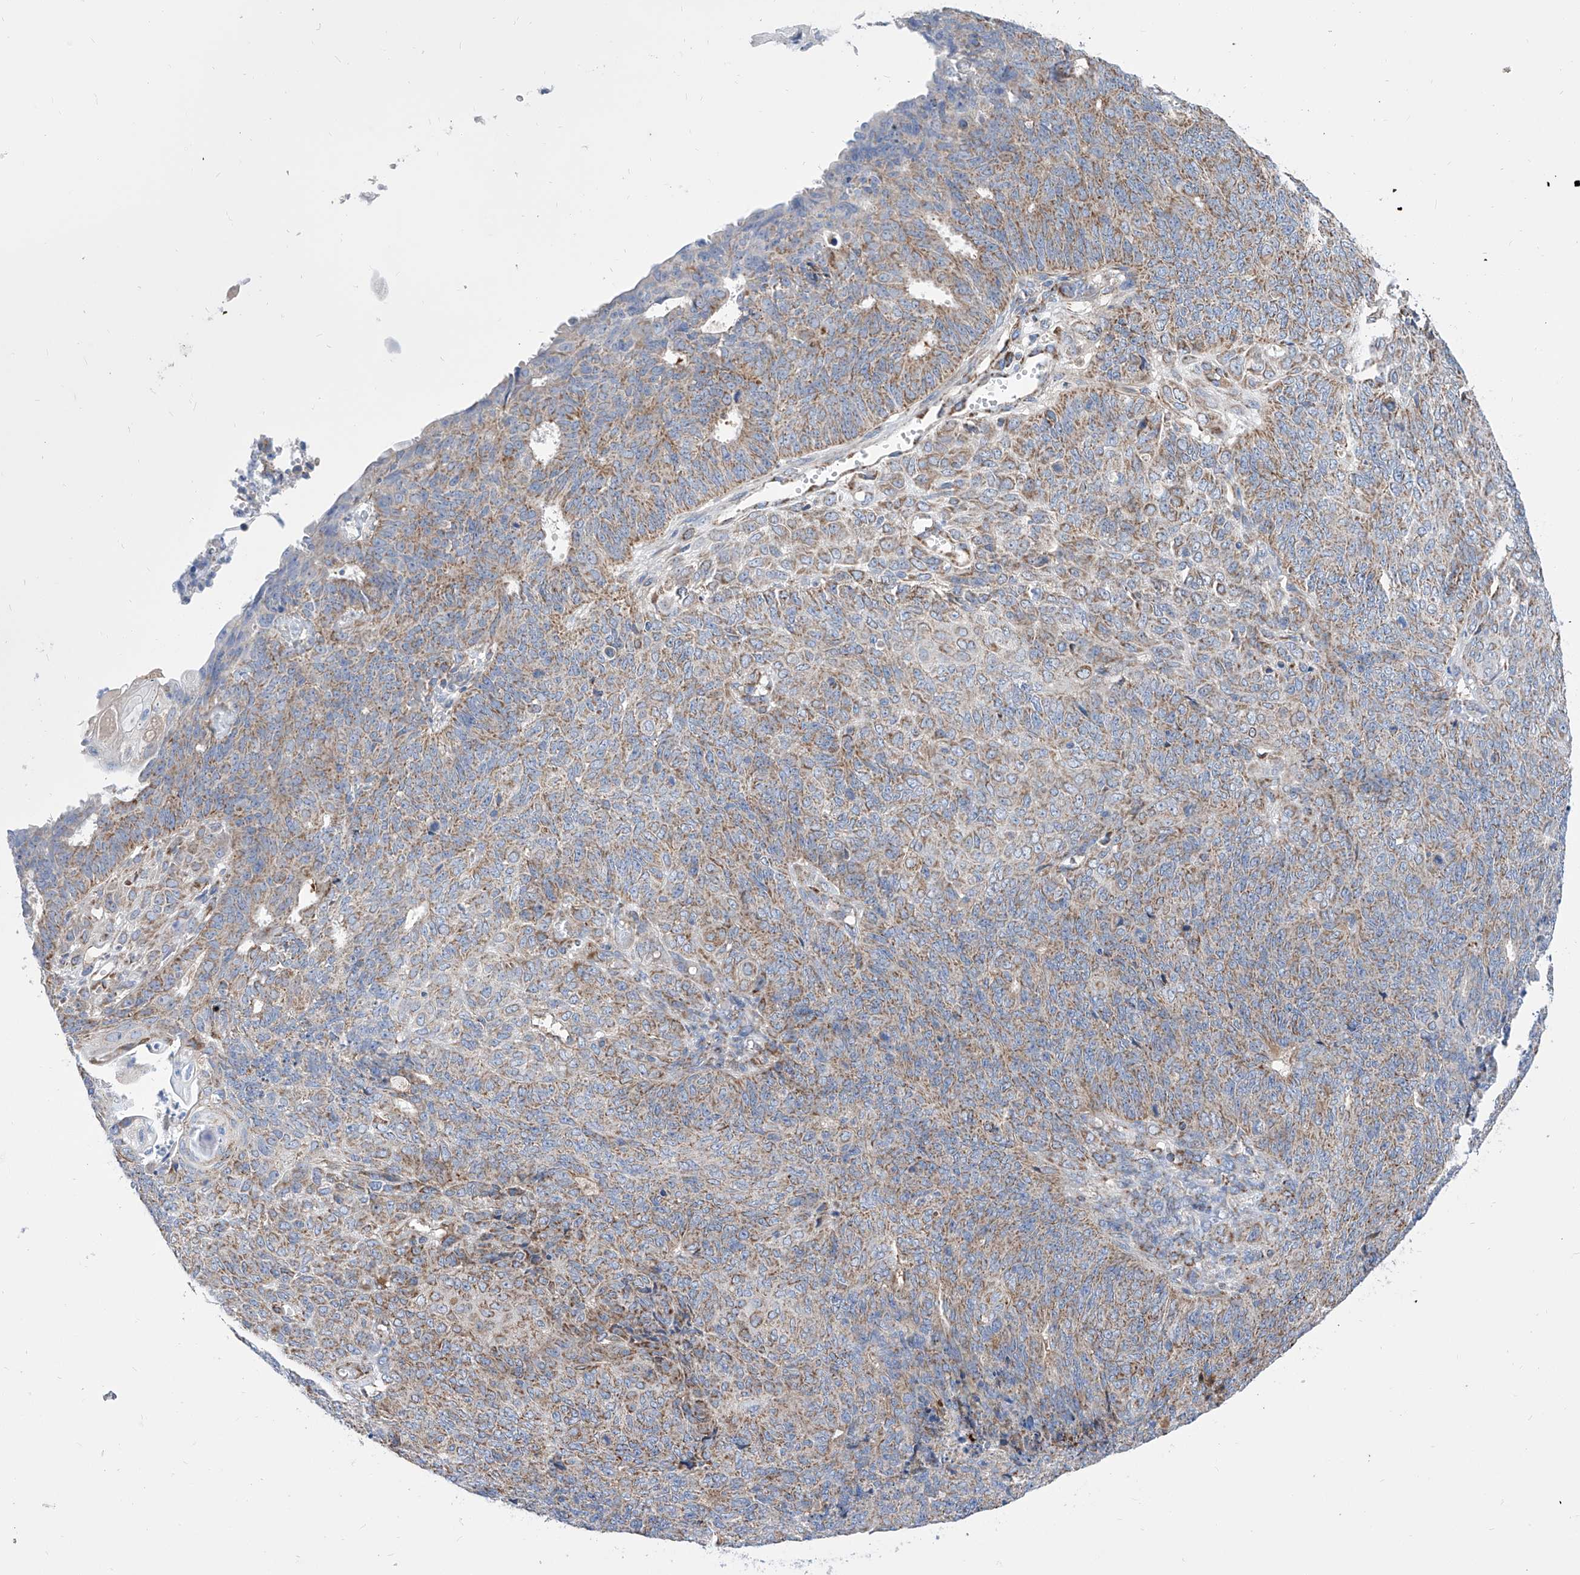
{"staining": {"intensity": "moderate", "quantity": ">75%", "location": "cytoplasmic/membranous"}, "tissue": "endometrial cancer", "cell_type": "Tumor cells", "image_type": "cancer", "snomed": [{"axis": "morphology", "description": "Adenocarcinoma, NOS"}, {"axis": "topography", "description": "Endometrium"}], "caption": "Moderate cytoplasmic/membranous positivity is identified in approximately >75% of tumor cells in endometrial cancer (adenocarcinoma).", "gene": "SRBD1", "patient": {"sex": "female", "age": 32}}